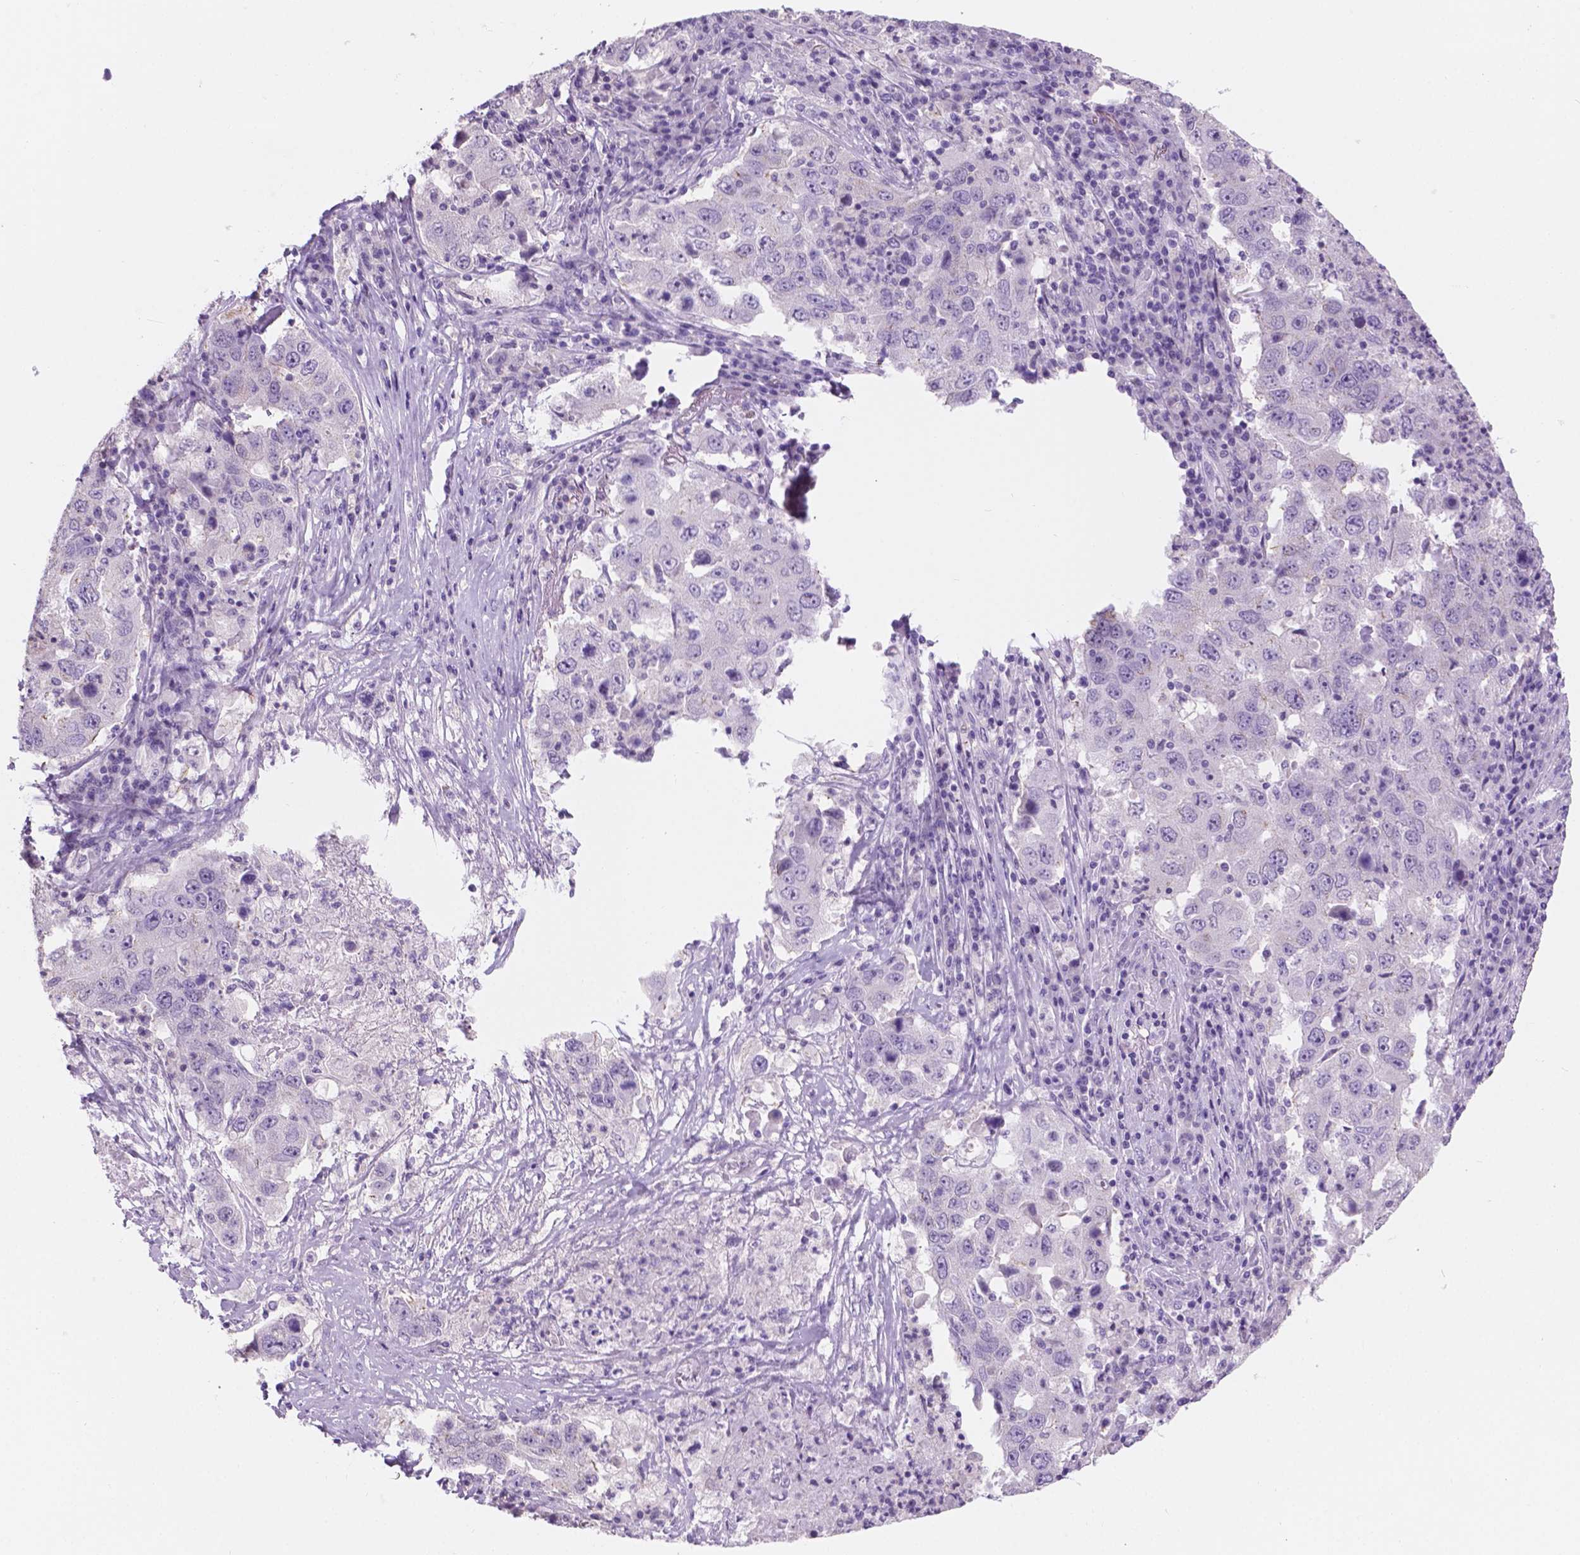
{"staining": {"intensity": "negative", "quantity": "none", "location": "none"}, "tissue": "lung cancer", "cell_type": "Tumor cells", "image_type": "cancer", "snomed": [{"axis": "morphology", "description": "Adenocarcinoma, NOS"}, {"axis": "topography", "description": "Lung"}], "caption": "A micrograph of human lung adenocarcinoma is negative for staining in tumor cells.", "gene": "SBSN", "patient": {"sex": "male", "age": 73}}